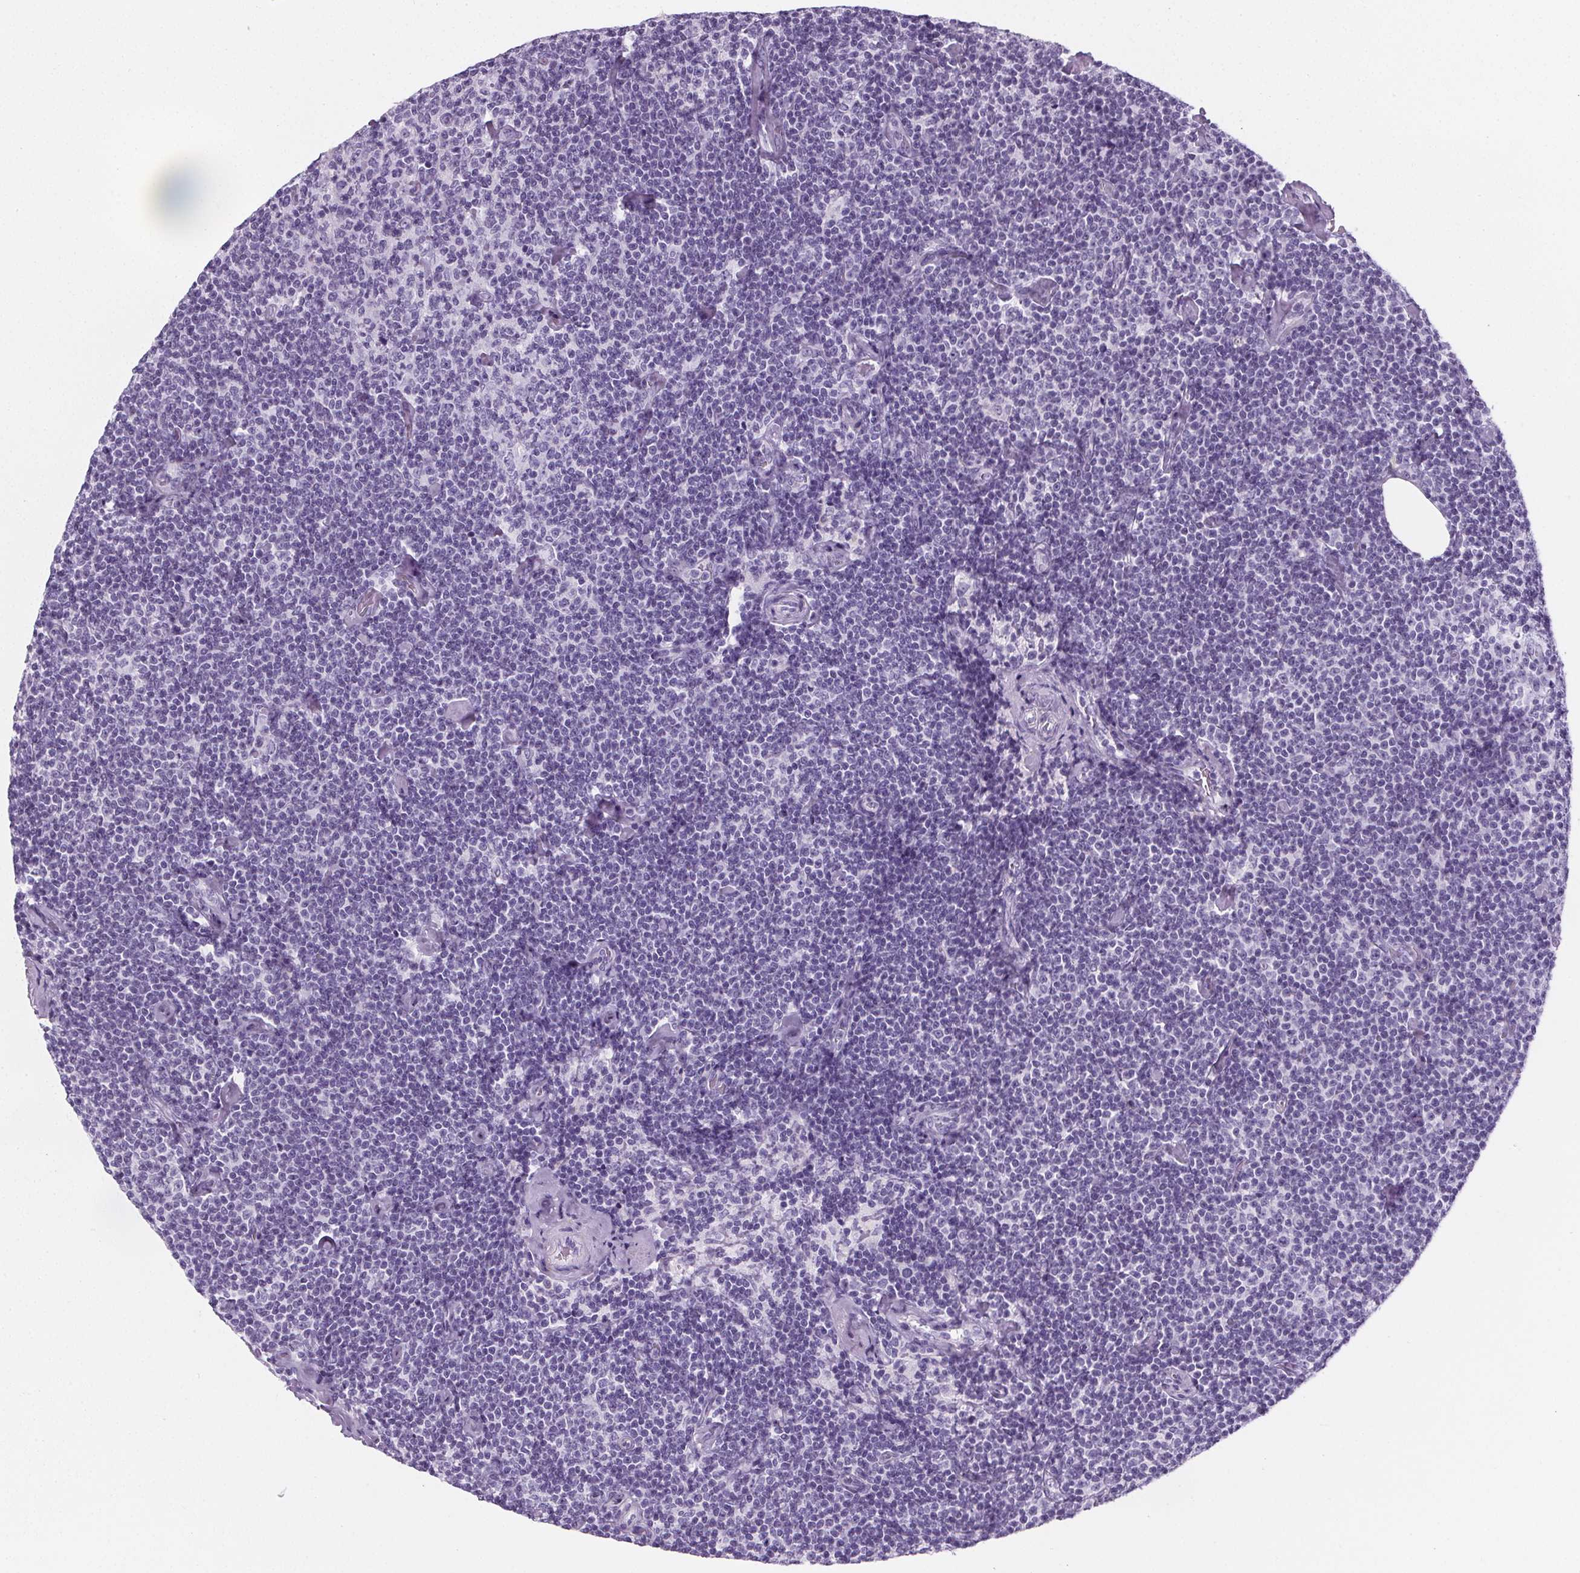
{"staining": {"intensity": "negative", "quantity": "none", "location": "none"}, "tissue": "lymphoma", "cell_type": "Tumor cells", "image_type": "cancer", "snomed": [{"axis": "morphology", "description": "Malignant lymphoma, non-Hodgkin's type, Low grade"}, {"axis": "topography", "description": "Lymph node"}], "caption": "Immunohistochemistry image of neoplastic tissue: human low-grade malignant lymphoma, non-Hodgkin's type stained with DAB (3,3'-diaminobenzidine) shows no significant protein positivity in tumor cells.", "gene": "ADRB1", "patient": {"sex": "male", "age": 81}}